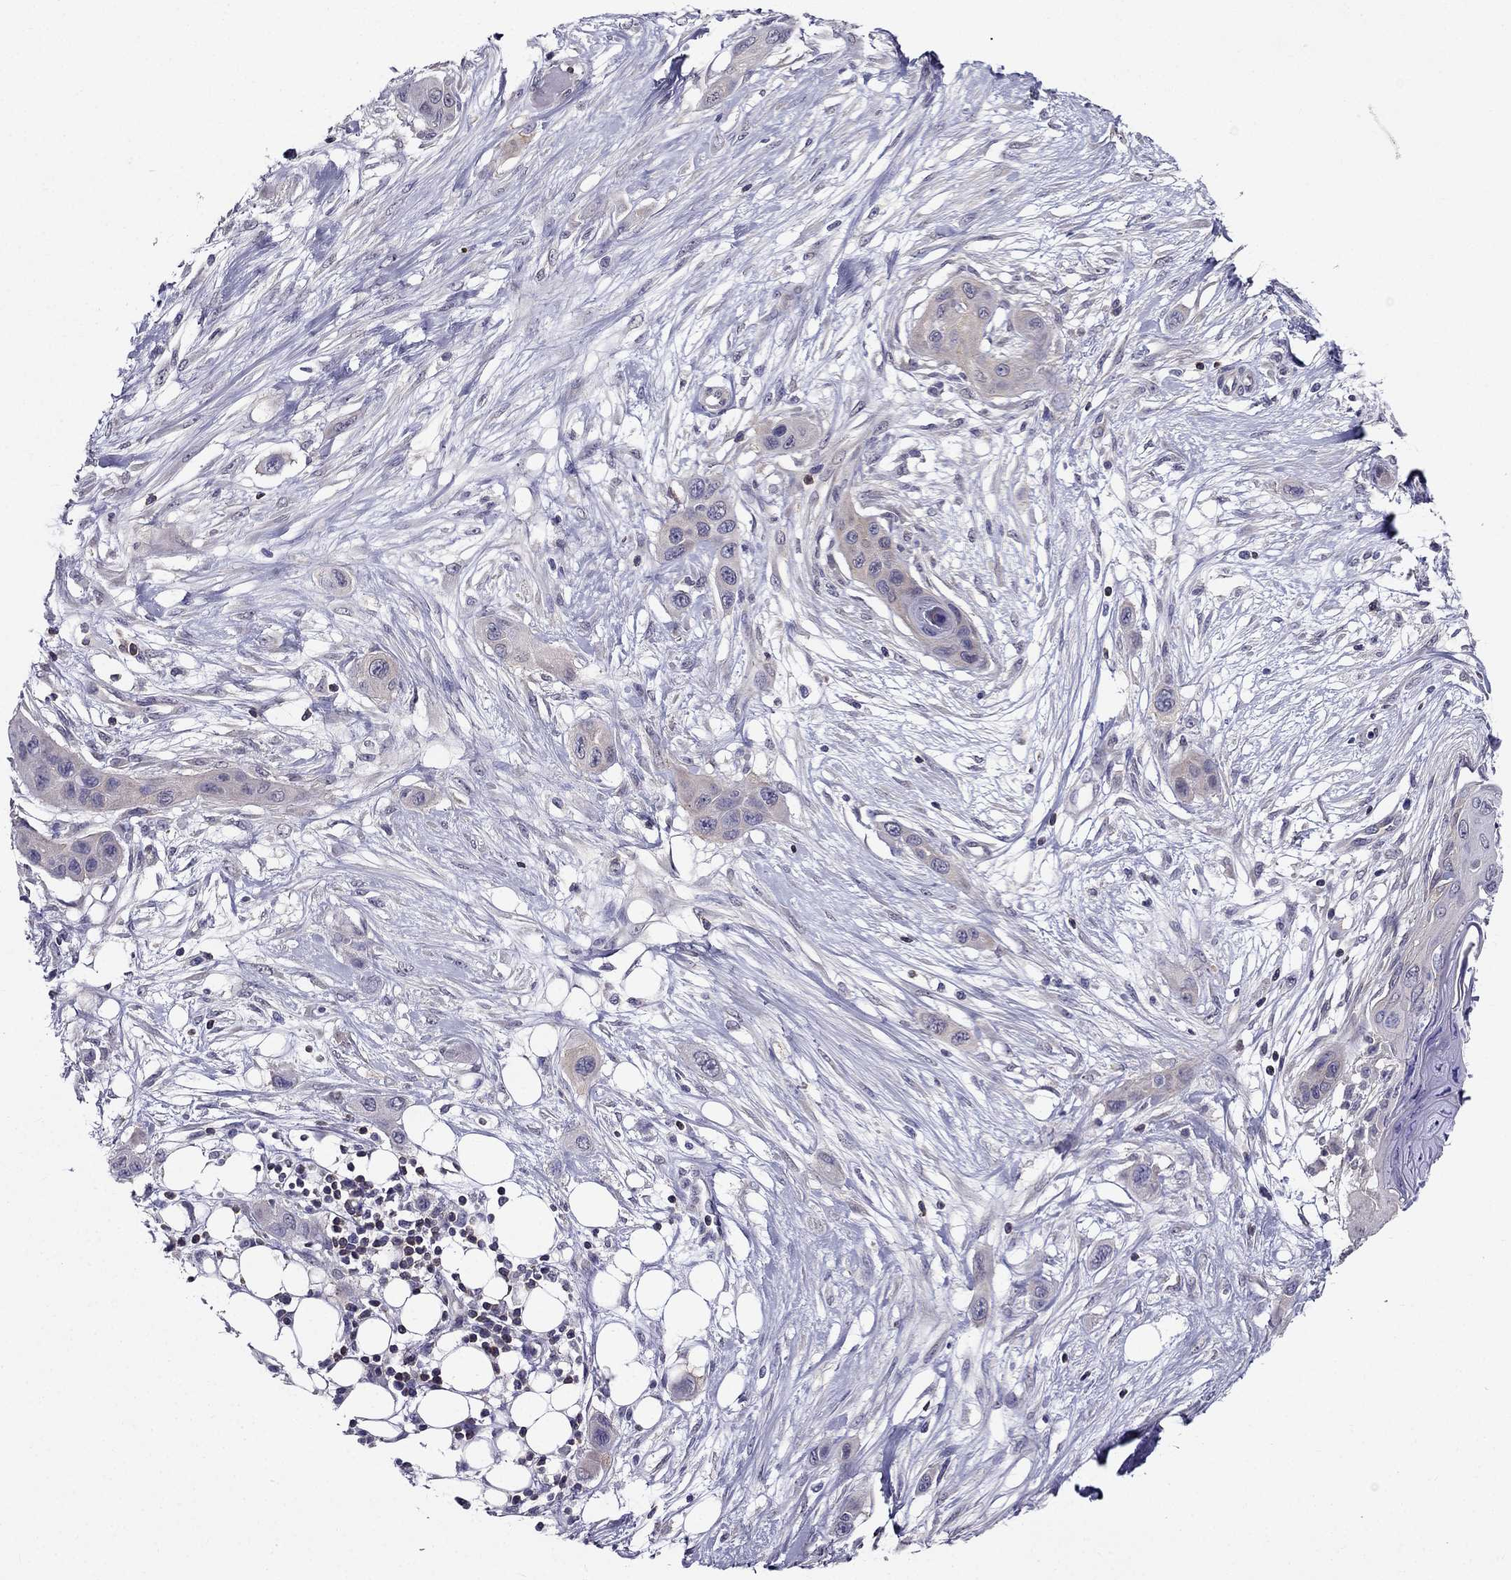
{"staining": {"intensity": "negative", "quantity": "none", "location": "none"}, "tissue": "skin cancer", "cell_type": "Tumor cells", "image_type": "cancer", "snomed": [{"axis": "morphology", "description": "Squamous cell carcinoma, NOS"}, {"axis": "topography", "description": "Skin"}], "caption": "An immunohistochemistry photomicrograph of skin squamous cell carcinoma is shown. There is no staining in tumor cells of skin squamous cell carcinoma.", "gene": "AAK1", "patient": {"sex": "male", "age": 79}}